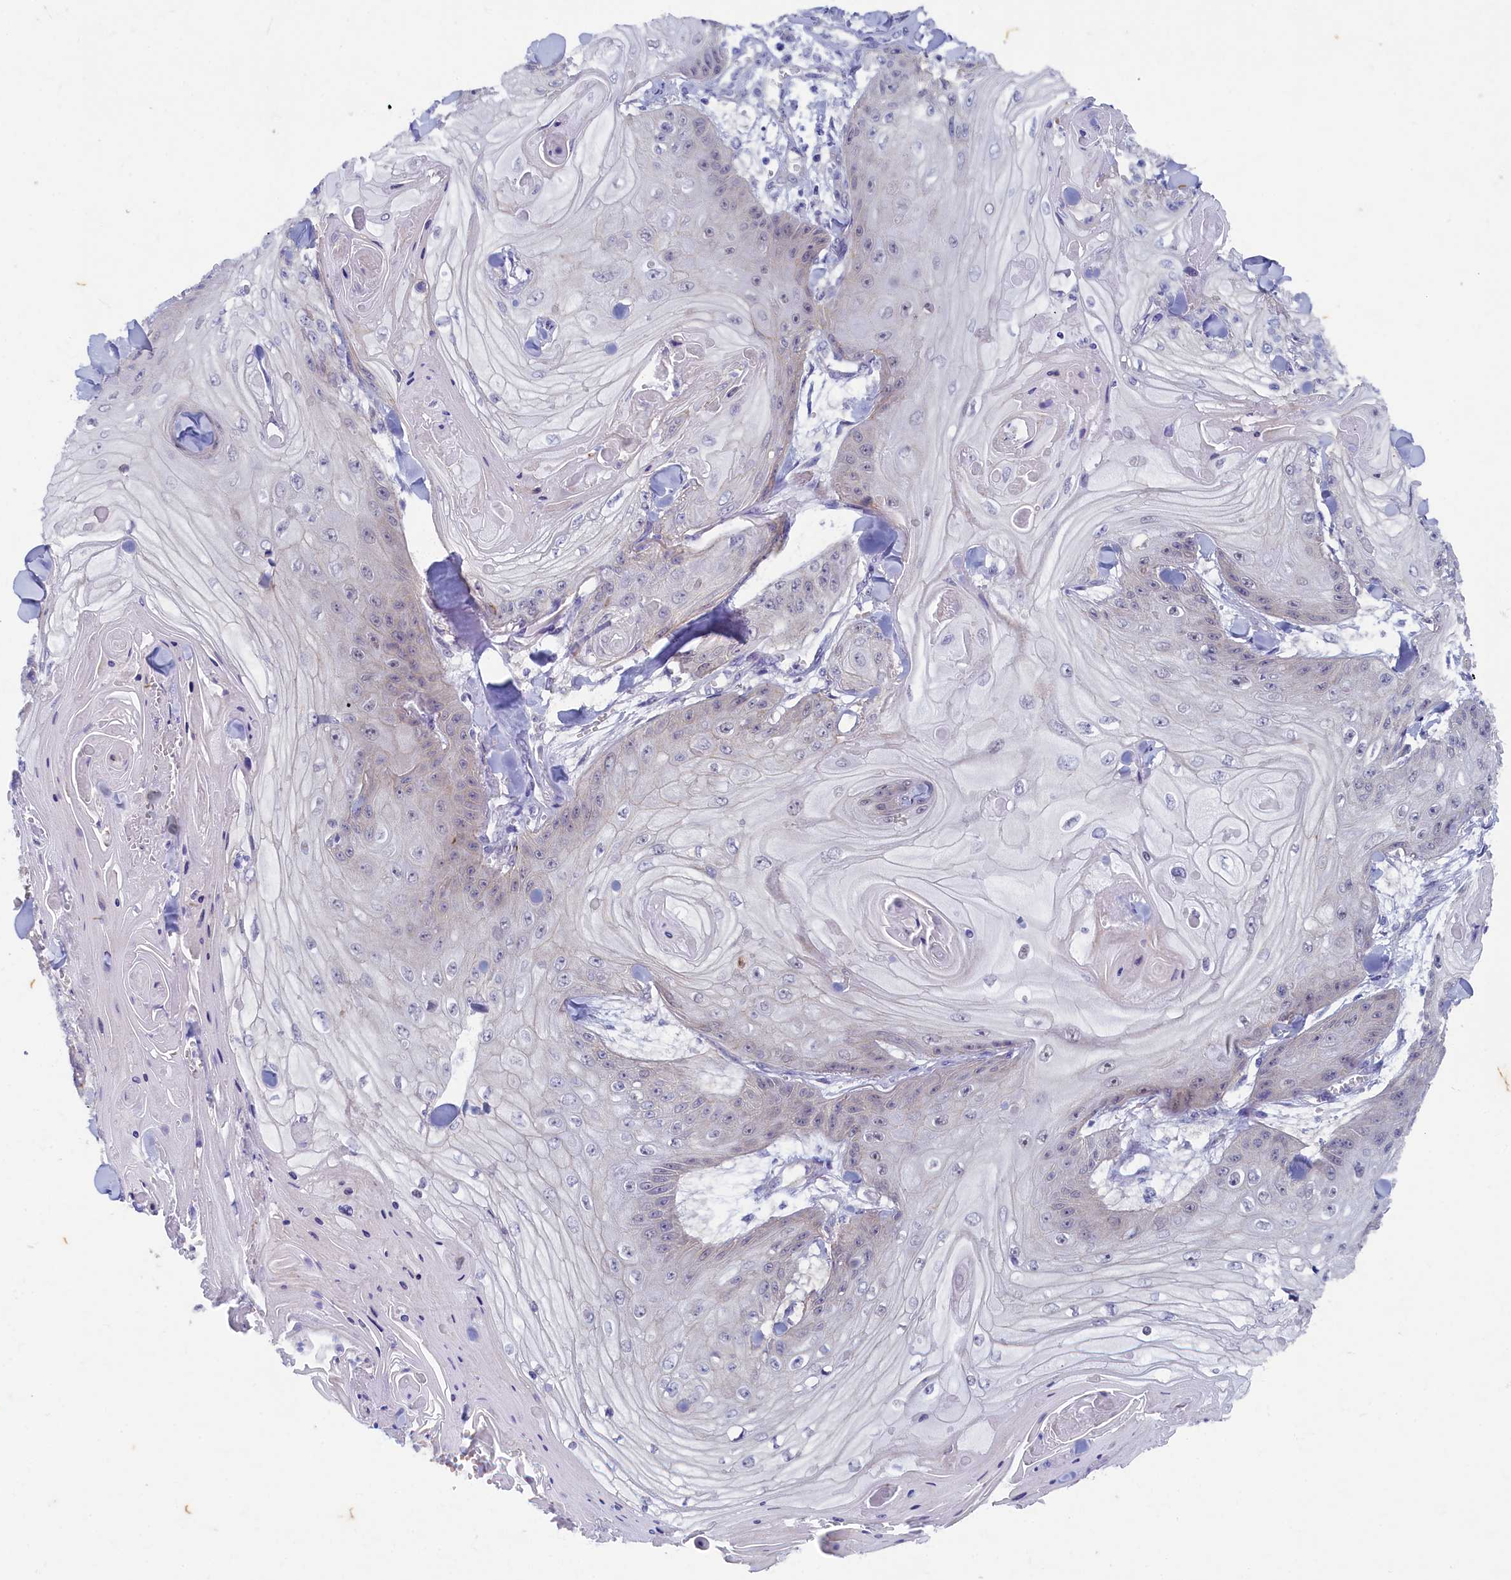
{"staining": {"intensity": "negative", "quantity": "none", "location": "none"}, "tissue": "skin cancer", "cell_type": "Tumor cells", "image_type": "cancer", "snomed": [{"axis": "morphology", "description": "Squamous cell carcinoma, NOS"}, {"axis": "topography", "description": "Skin"}], "caption": "High magnification brightfield microscopy of skin squamous cell carcinoma stained with DAB (3,3'-diaminobenzidine) (brown) and counterstained with hematoxylin (blue): tumor cells show no significant staining.", "gene": "WDR59", "patient": {"sex": "male", "age": 74}}